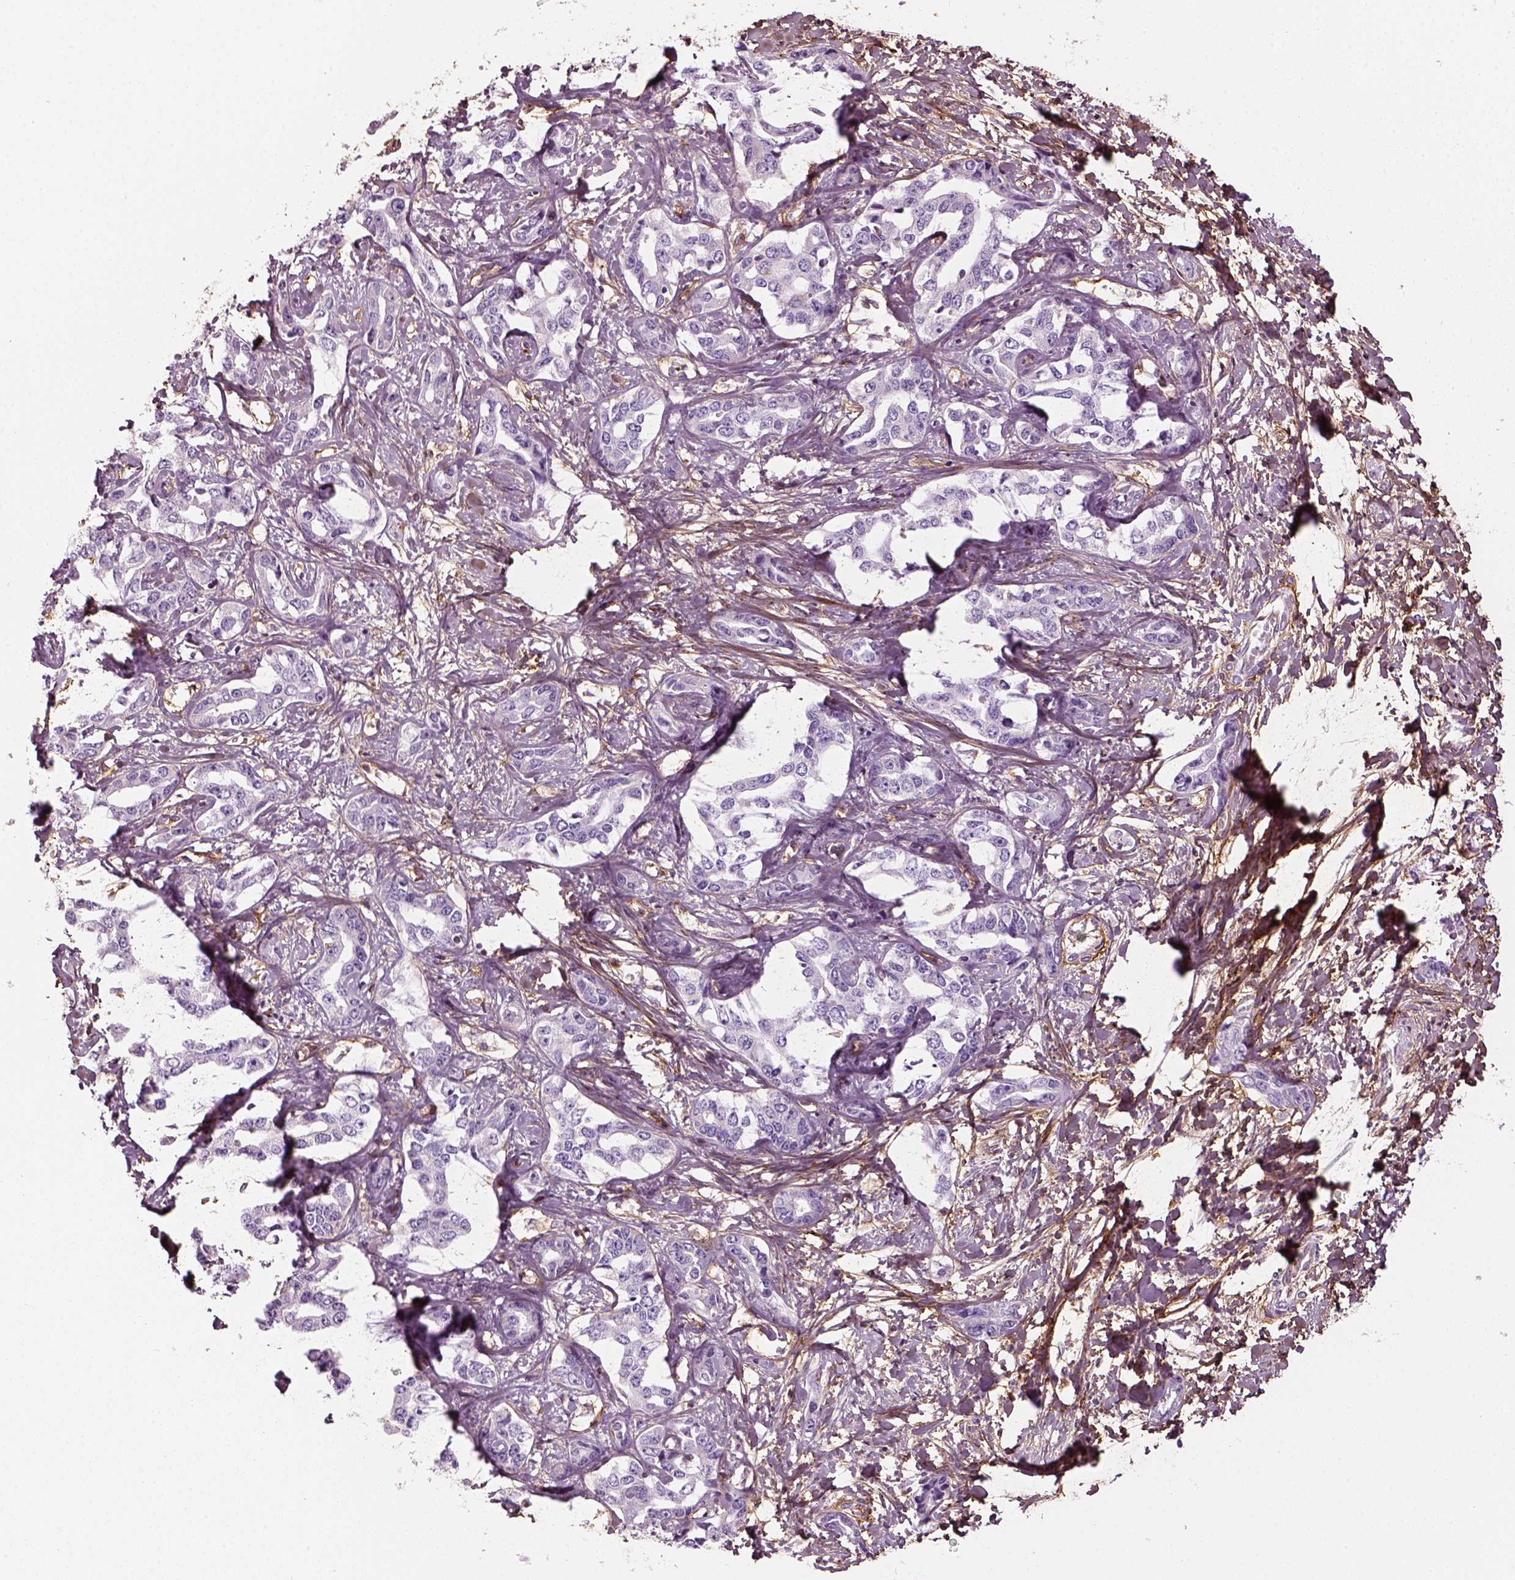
{"staining": {"intensity": "negative", "quantity": "none", "location": "none"}, "tissue": "liver cancer", "cell_type": "Tumor cells", "image_type": "cancer", "snomed": [{"axis": "morphology", "description": "Cholangiocarcinoma"}, {"axis": "topography", "description": "Liver"}], "caption": "DAB (3,3'-diaminobenzidine) immunohistochemical staining of human liver cancer (cholangiocarcinoma) reveals no significant staining in tumor cells.", "gene": "COL6A2", "patient": {"sex": "male", "age": 59}}